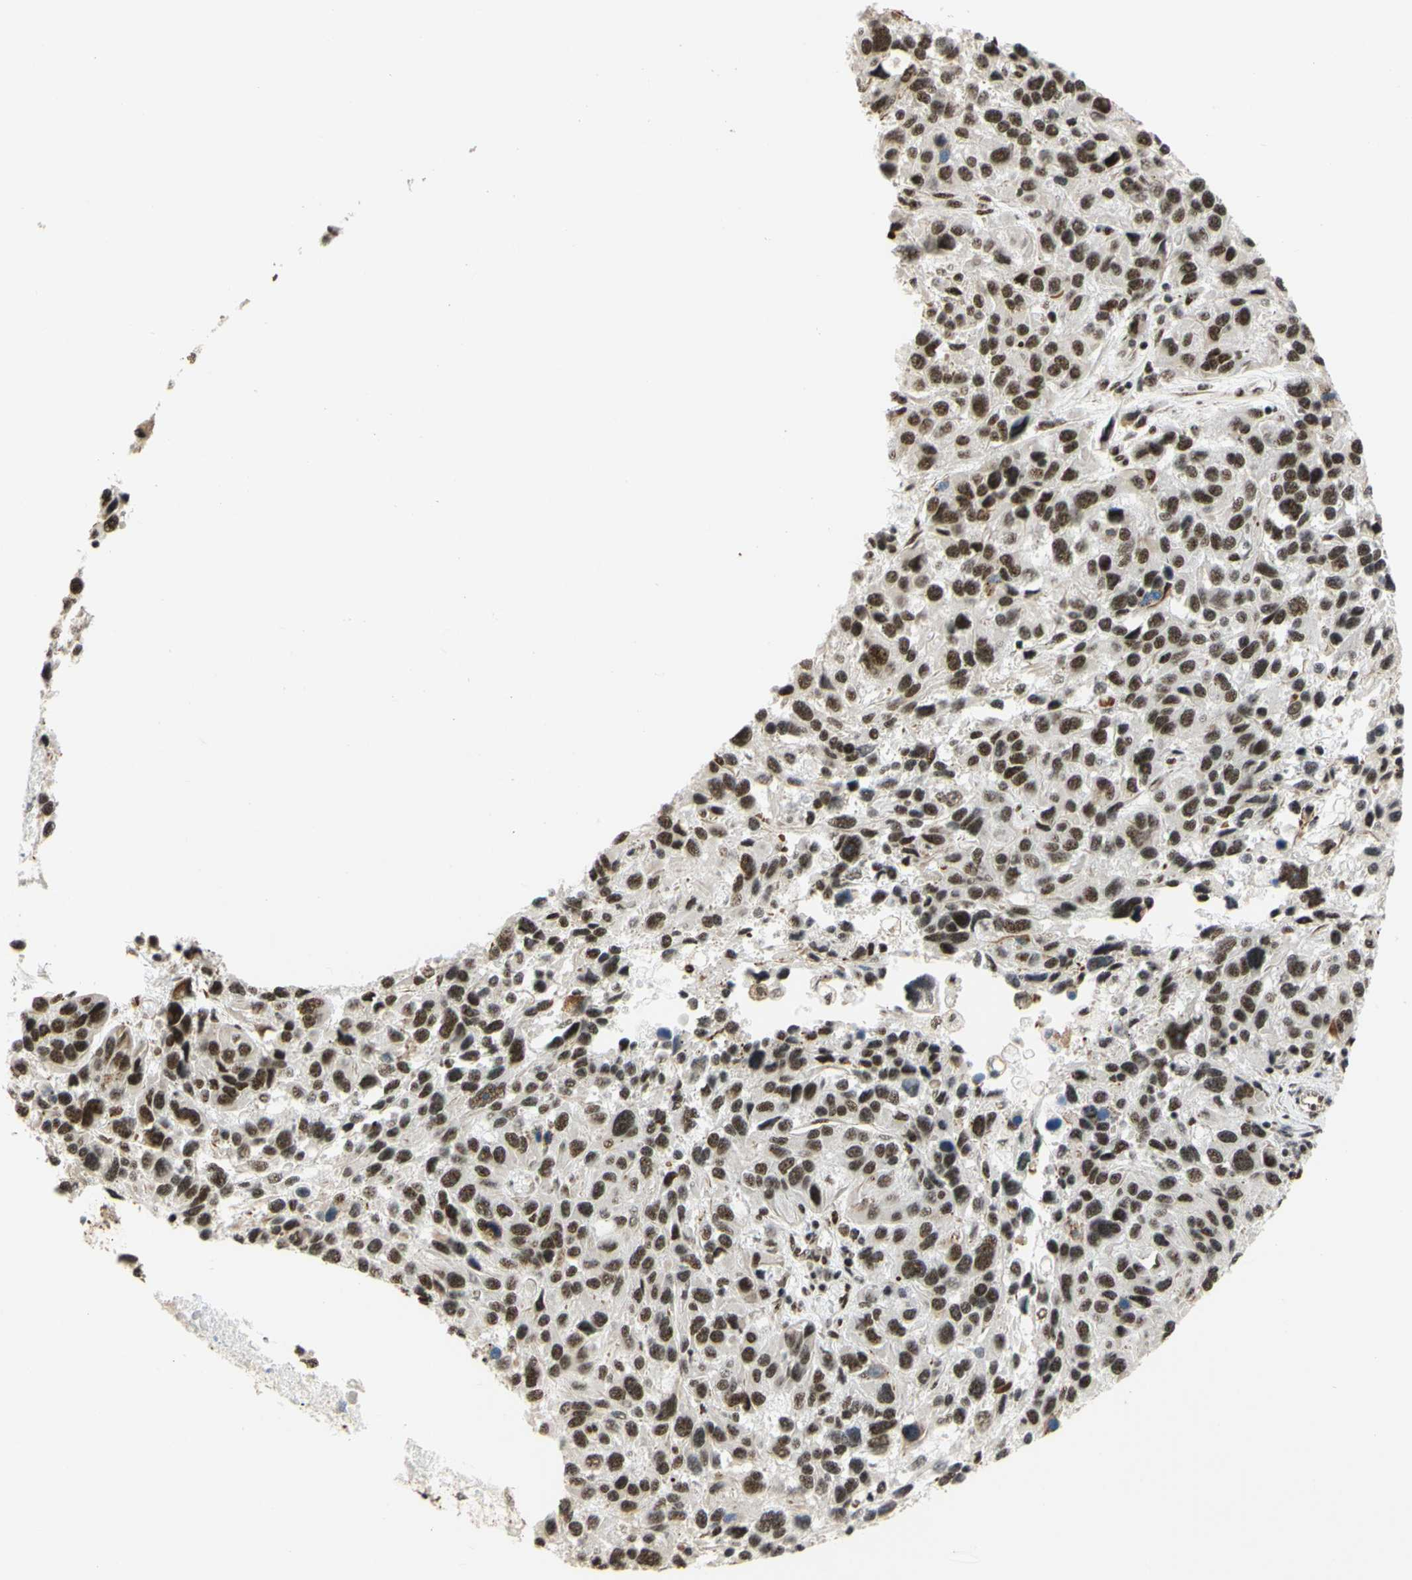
{"staining": {"intensity": "strong", "quantity": ">75%", "location": "nuclear"}, "tissue": "melanoma", "cell_type": "Tumor cells", "image_type": "cancer", "snomed": [{"axis": "morphology", "description": "Malignant melanoma, NOS"}, {"axis": "topography", "description": "Skin"}], "caption": "Immunohistochemical staining of human melanoma exhibits strong nuclear protein expression in approximately >75% of tumor cells.", "gene": "SAP18", "patient": {"sex": "male", "age": 53}}